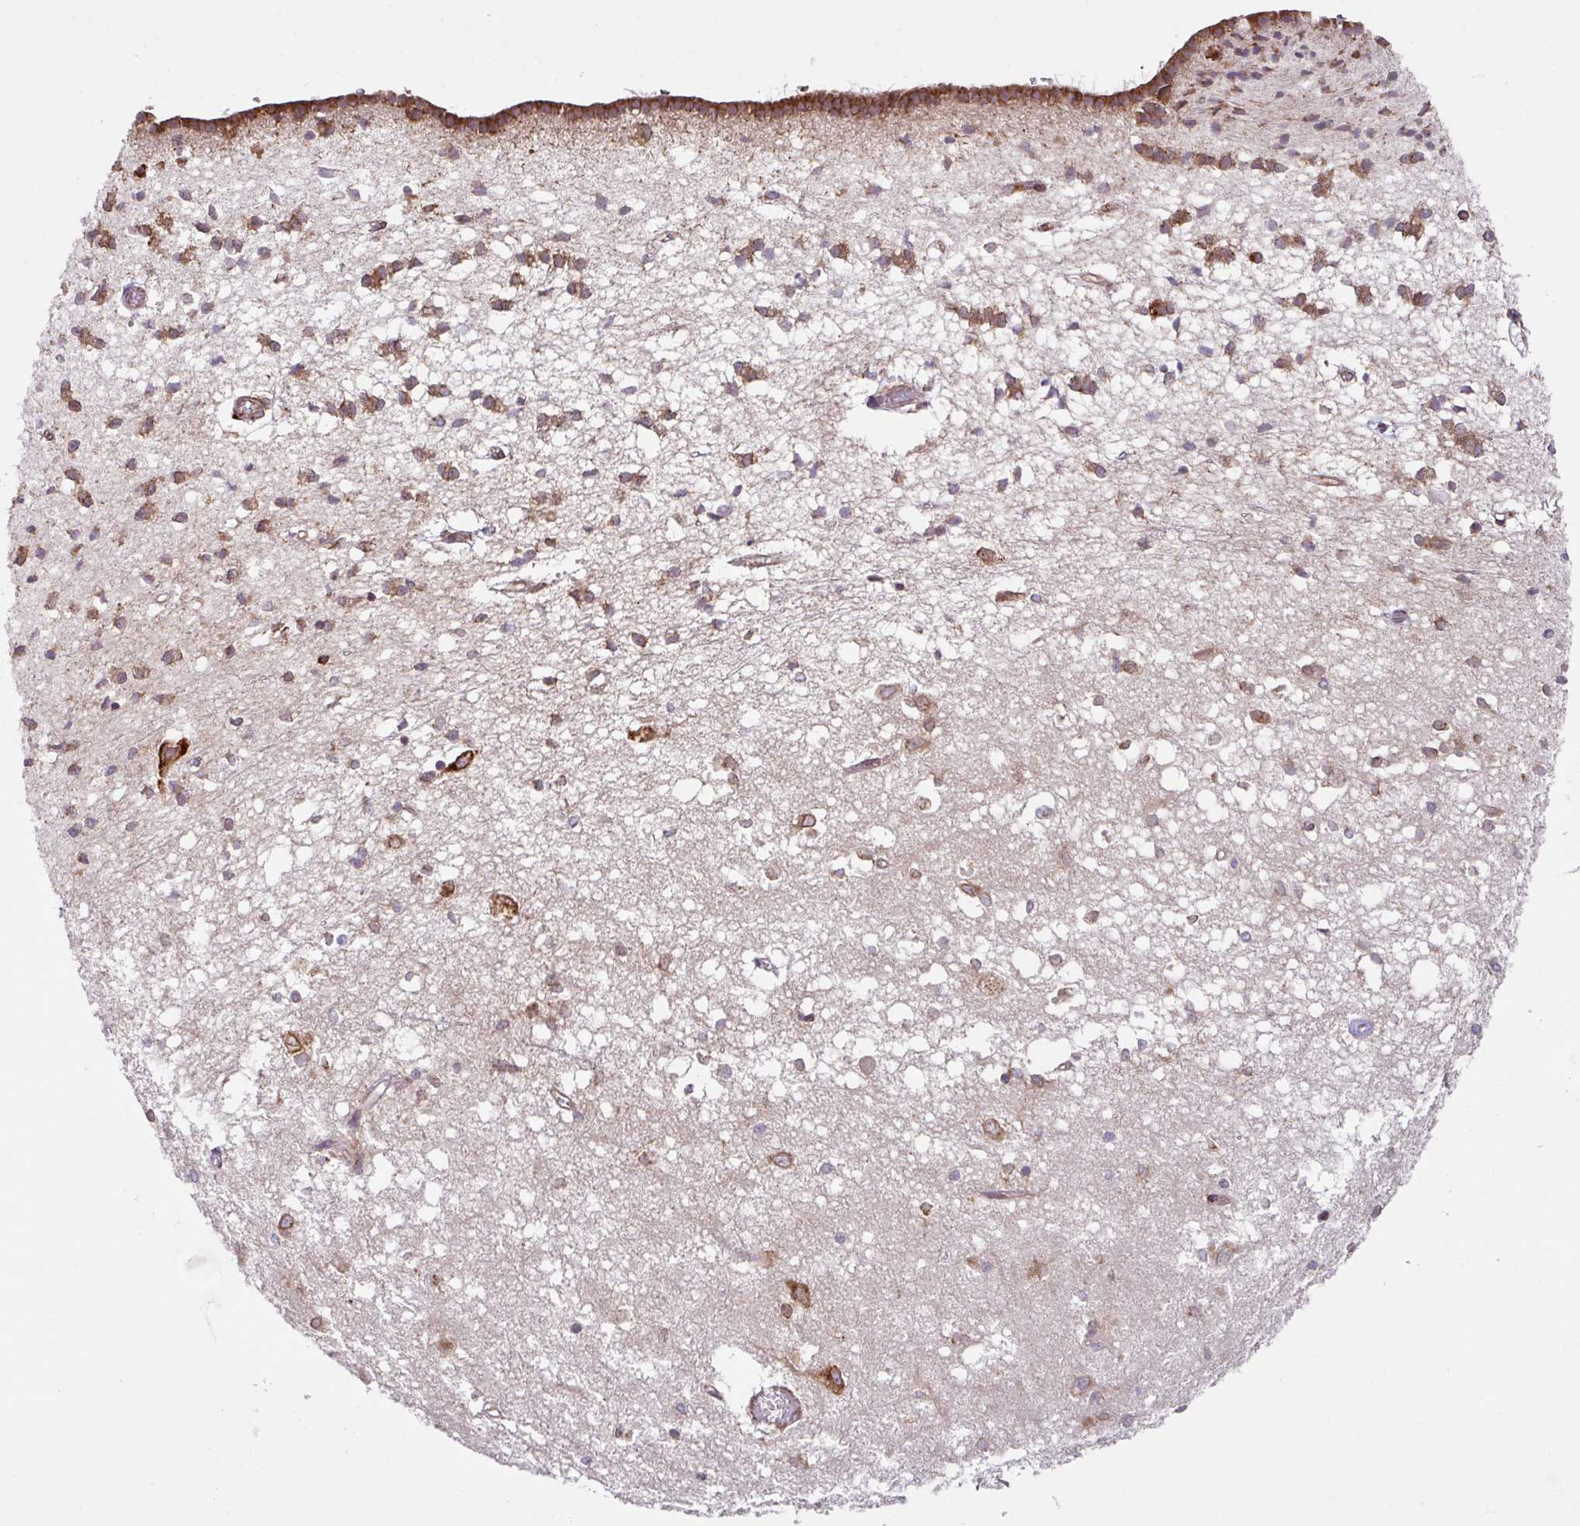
{"staining": {"intensity": "strong", "quantity": ">75%", "location": "cytoplasmic/membranous"}, "tissue": "caudate", "cell_type": "Glial cells", "image_type": "normal", "snomed": [{"axis": "morphology", "description": "Normal tissue, NOS"}, {"axis": "topography", "description": "Lateral ventricle wall"}], "caption": "A brown stain labels strong cytoplasmic/membranous staining of a protein in glial cells of unremarkable caudate.", "gene": "SLC39A7", "patient": {"sex": "male", "age": 70}}